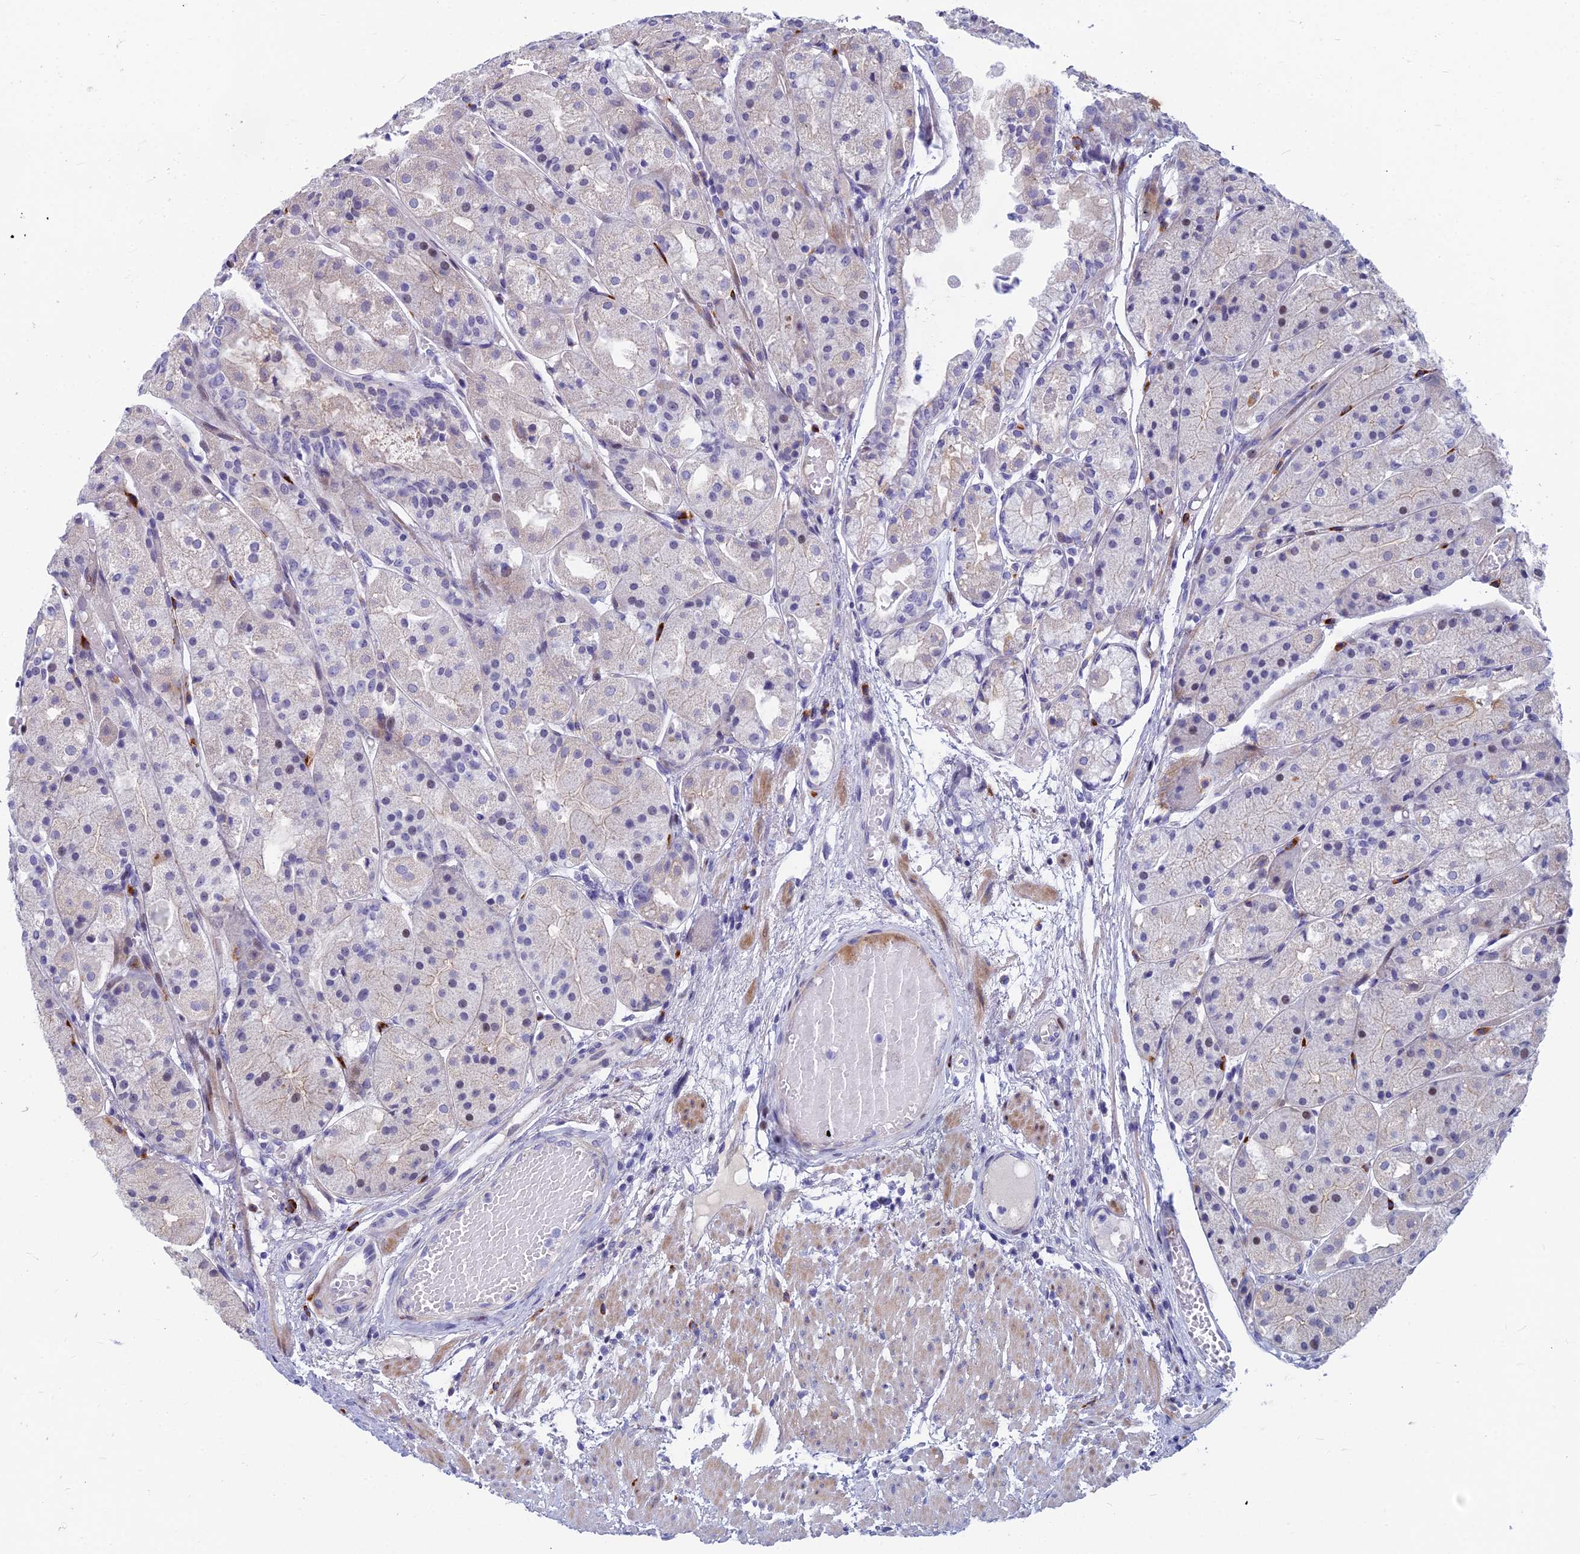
{"staining": {"intensity": "moderate", "quantity": "<25%", "location": "cytoplasmic/membranous,nuclear"}, "tissue": "stomach", "cell_type": "Glandular cells", "image_type": "normal", "snomed": [{"axis": "morphology", "description": "Normal tissue, NOS"}, {"axis": "topography", "description": "Stomach, upper"}], "caption": "Normal stomach displays moderate cytoplasmic/membranous,nuclear staining in approximately <25% of glandular cells, visualized by immunohistochemistry.", "gene": "MYBPC2", "patient": {"sex": "male", "age": 72}}